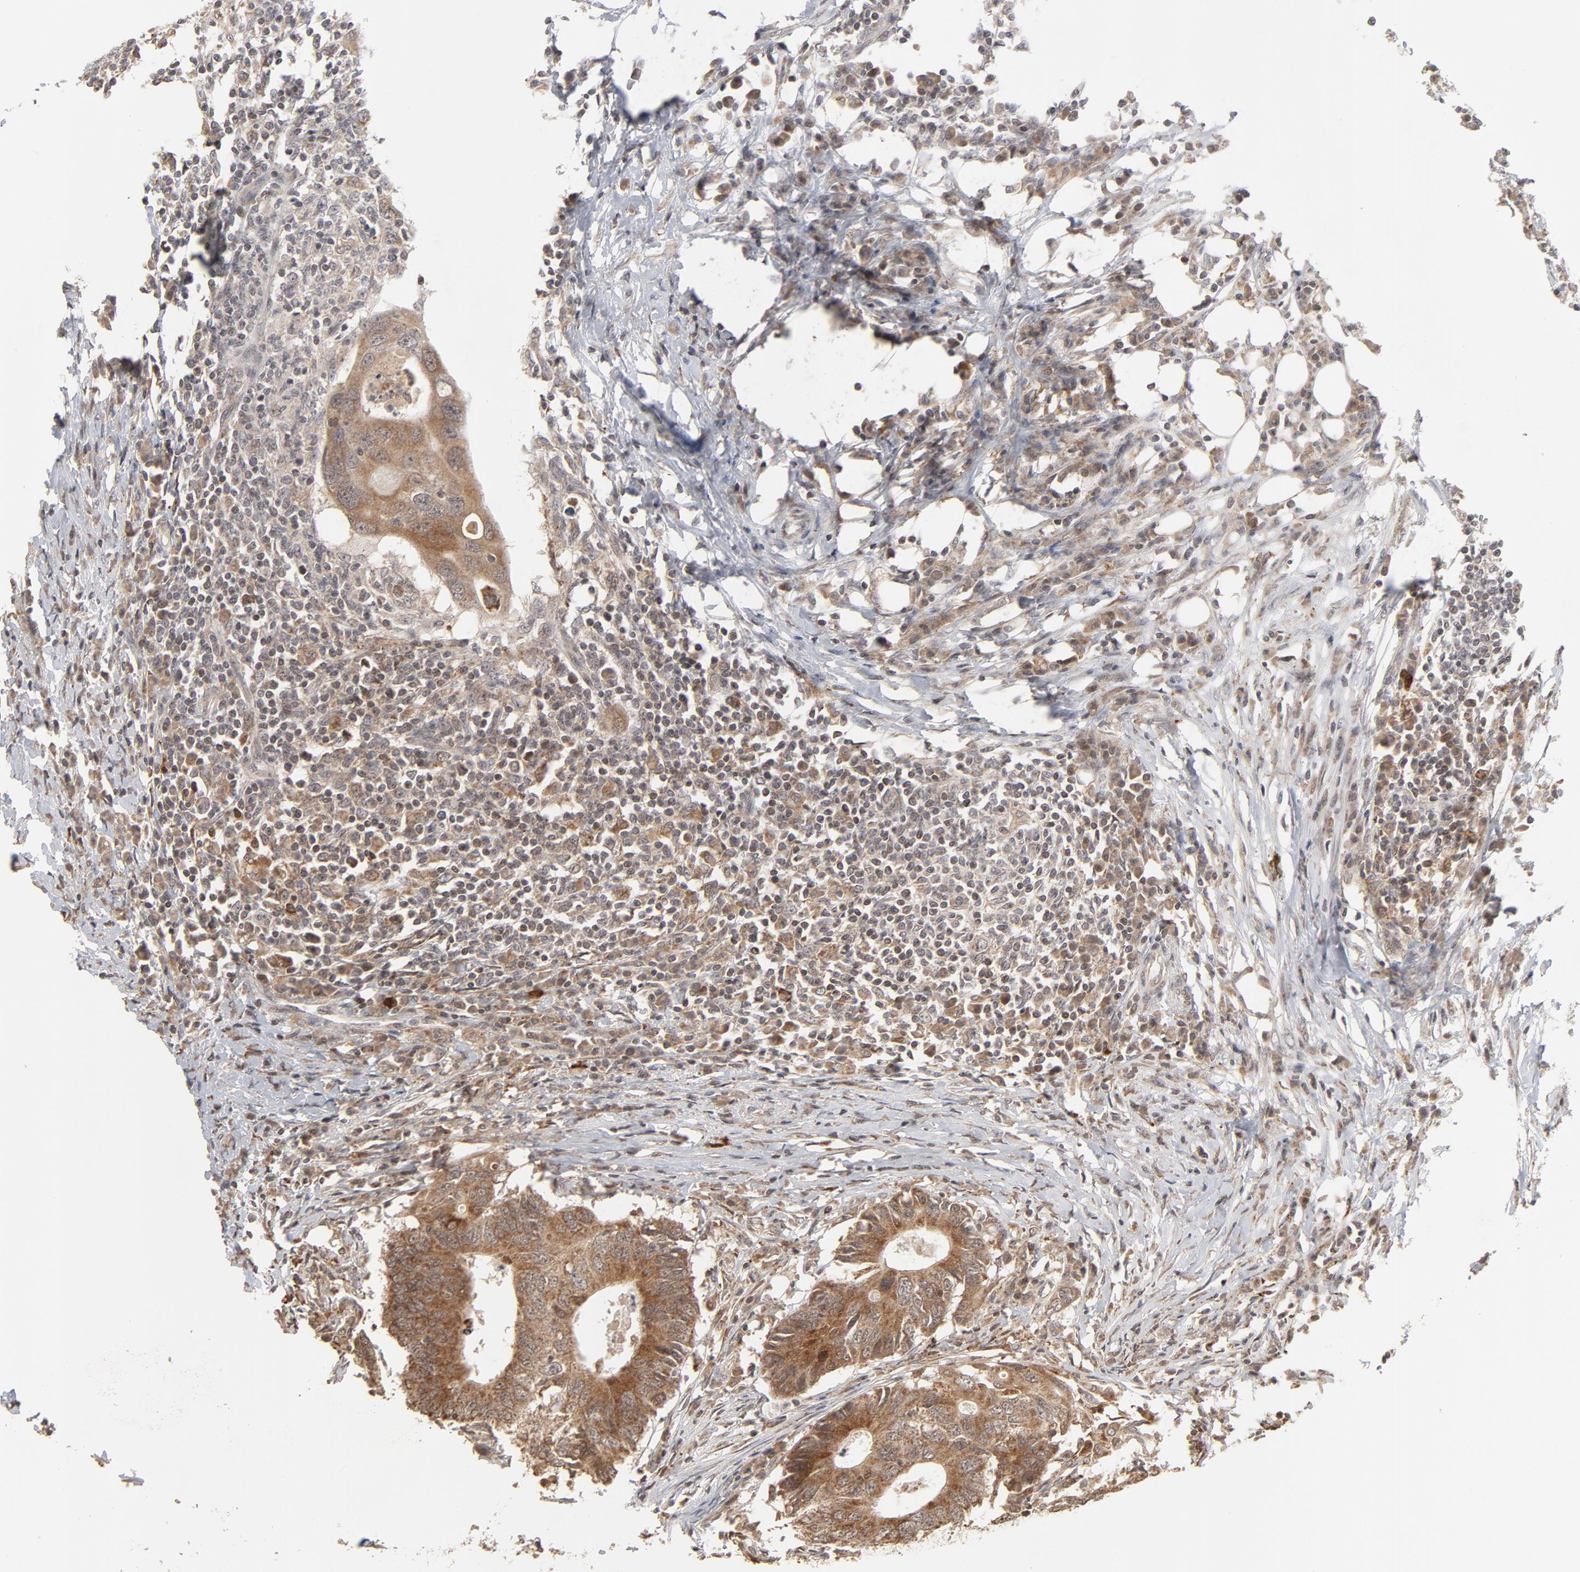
{"staining": {"intensity": "moderate", "quantity": ">75%", "location": "cytoplasmic/membranous"}, "tissue": "colorectal cancer", "cell_type": "Tumor cells", "image_type": "cancer", "snomed": [{"axis": "morphology", "description": "Adenocarcinoma, NOS"}, {"axis": "topography", "description": "Colon"}], "caption": "This is an image of immunohistochemistry (IHC) staining of adenocarcinoma (colorectal), which shows moderate positivity in the cytoplasmic/membranous of tumor cells.", "gene": "ARIH1", "patient": {"sex": "male", "age": 71}}